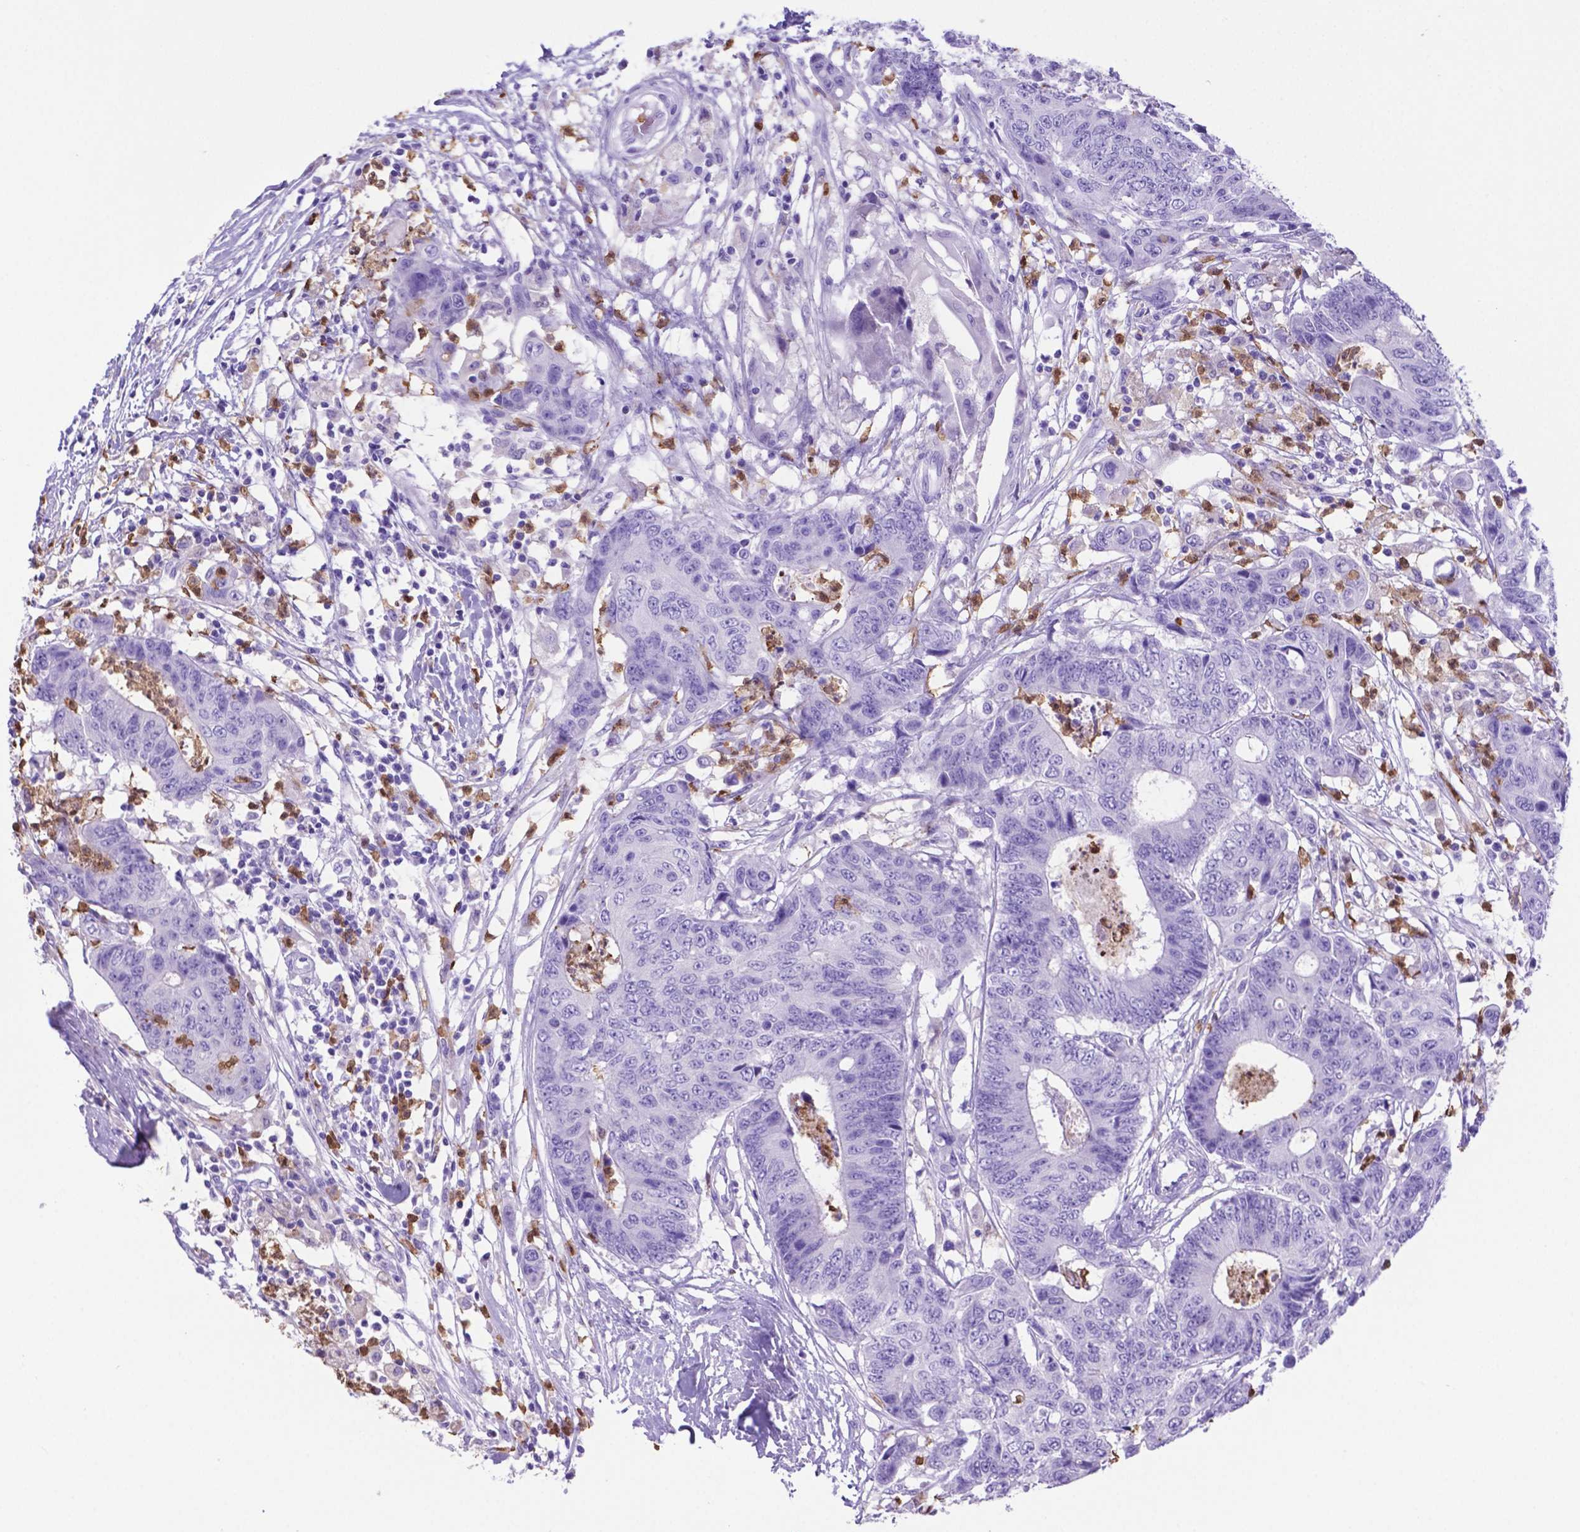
{"staining": {"intensity": "negative", "quantity": "none", "location": "none"}, "tissue": "colorectal cancer", "cell_type": "Tumor cells", "image_type": "cancer", "snomed": [{"axis": "morphology", "description": "Adenocarcinoma, NOS"}, {"axis": "topography", "description": "Colon"}], "caption": "Human colorectal cancer stained for a protein using IHC exhibits no expression in tumor cells.", "gene": "LZTR1", "patient": {"sex": "female", "age": 48}}